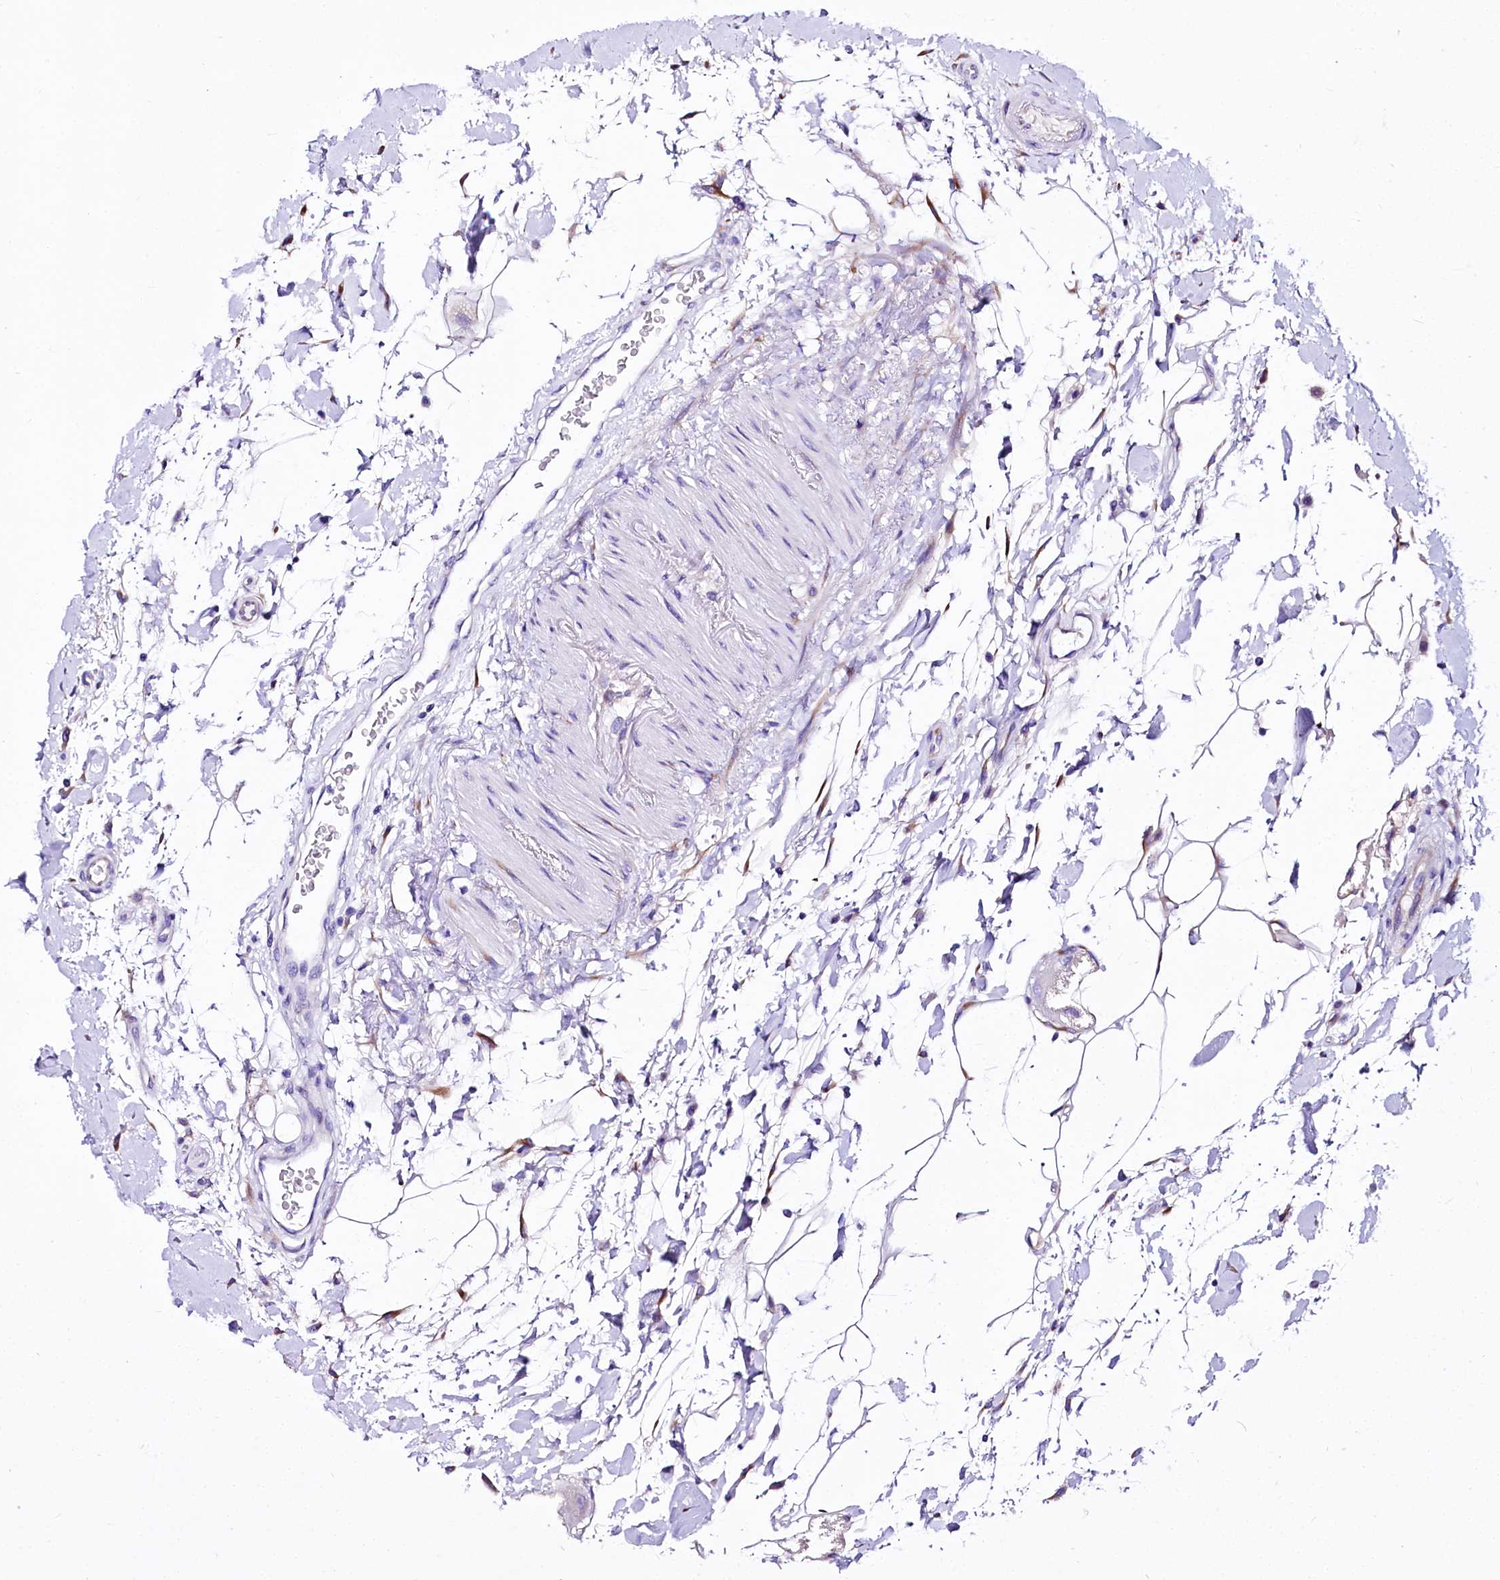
{"staining": {"intensity": "negative", "quantity": "none", "location": "none"}, "tissue": "colon", "cell_type": "Endothelial cells", "image_type": "normal", "snomed": [{"axis": "morphology", "description": "Normal tissue, NOS"}, {"axis": "topography", "description": "Colon"}], "caption": "Endothelial cells show no significant expression in unremarkable colon. (DAB (3,3'-diaminobenzidine) immunohistochemistry (IHC), high magnification).", "gene": "A2ML1", "patient": {"sex": "female", "age": 79}}